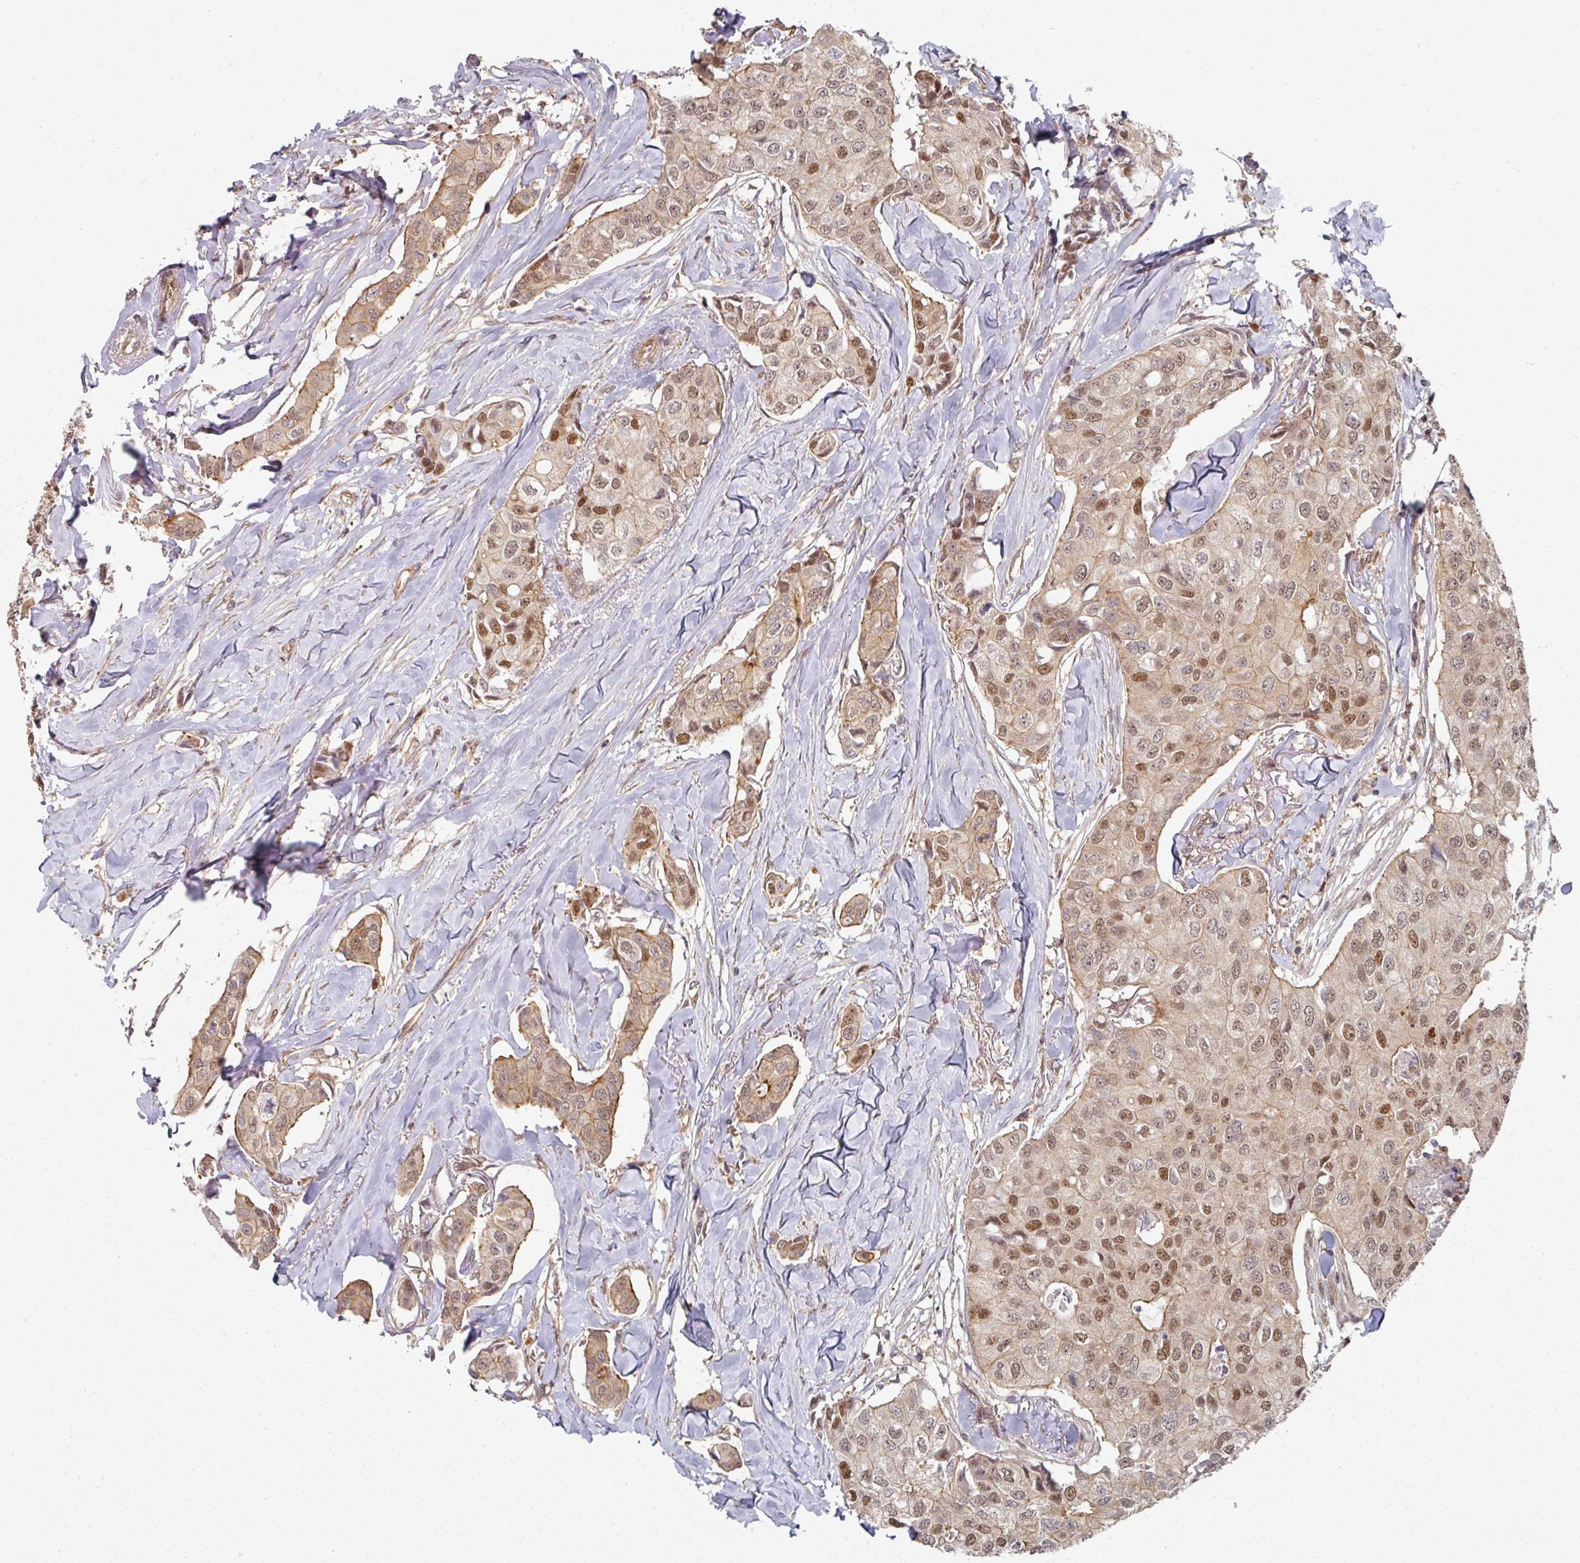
{"staining": {"intensity": "moderate", "quantity": ">75%", "location": "cytoplasmic/membranous,nuclear"}, "tissue": "breast cancer", "cell_type": "Tumor cells", "image_type": "cancer", "snomed": [{"axis": "morphology", "description": "Duct carcinoma"}, {"axis": "topography", "description": "Breast"}], "caption": "Protein staining by immunohistochemistry (IHC) reveals moderate cytoplasmic/membranous and nuclear staining in about >75% of tumor cells in breast invasive ductal carcinoma.", "gene": "PSME3IP1", "patient": {"sex": "female", "age": 80}}